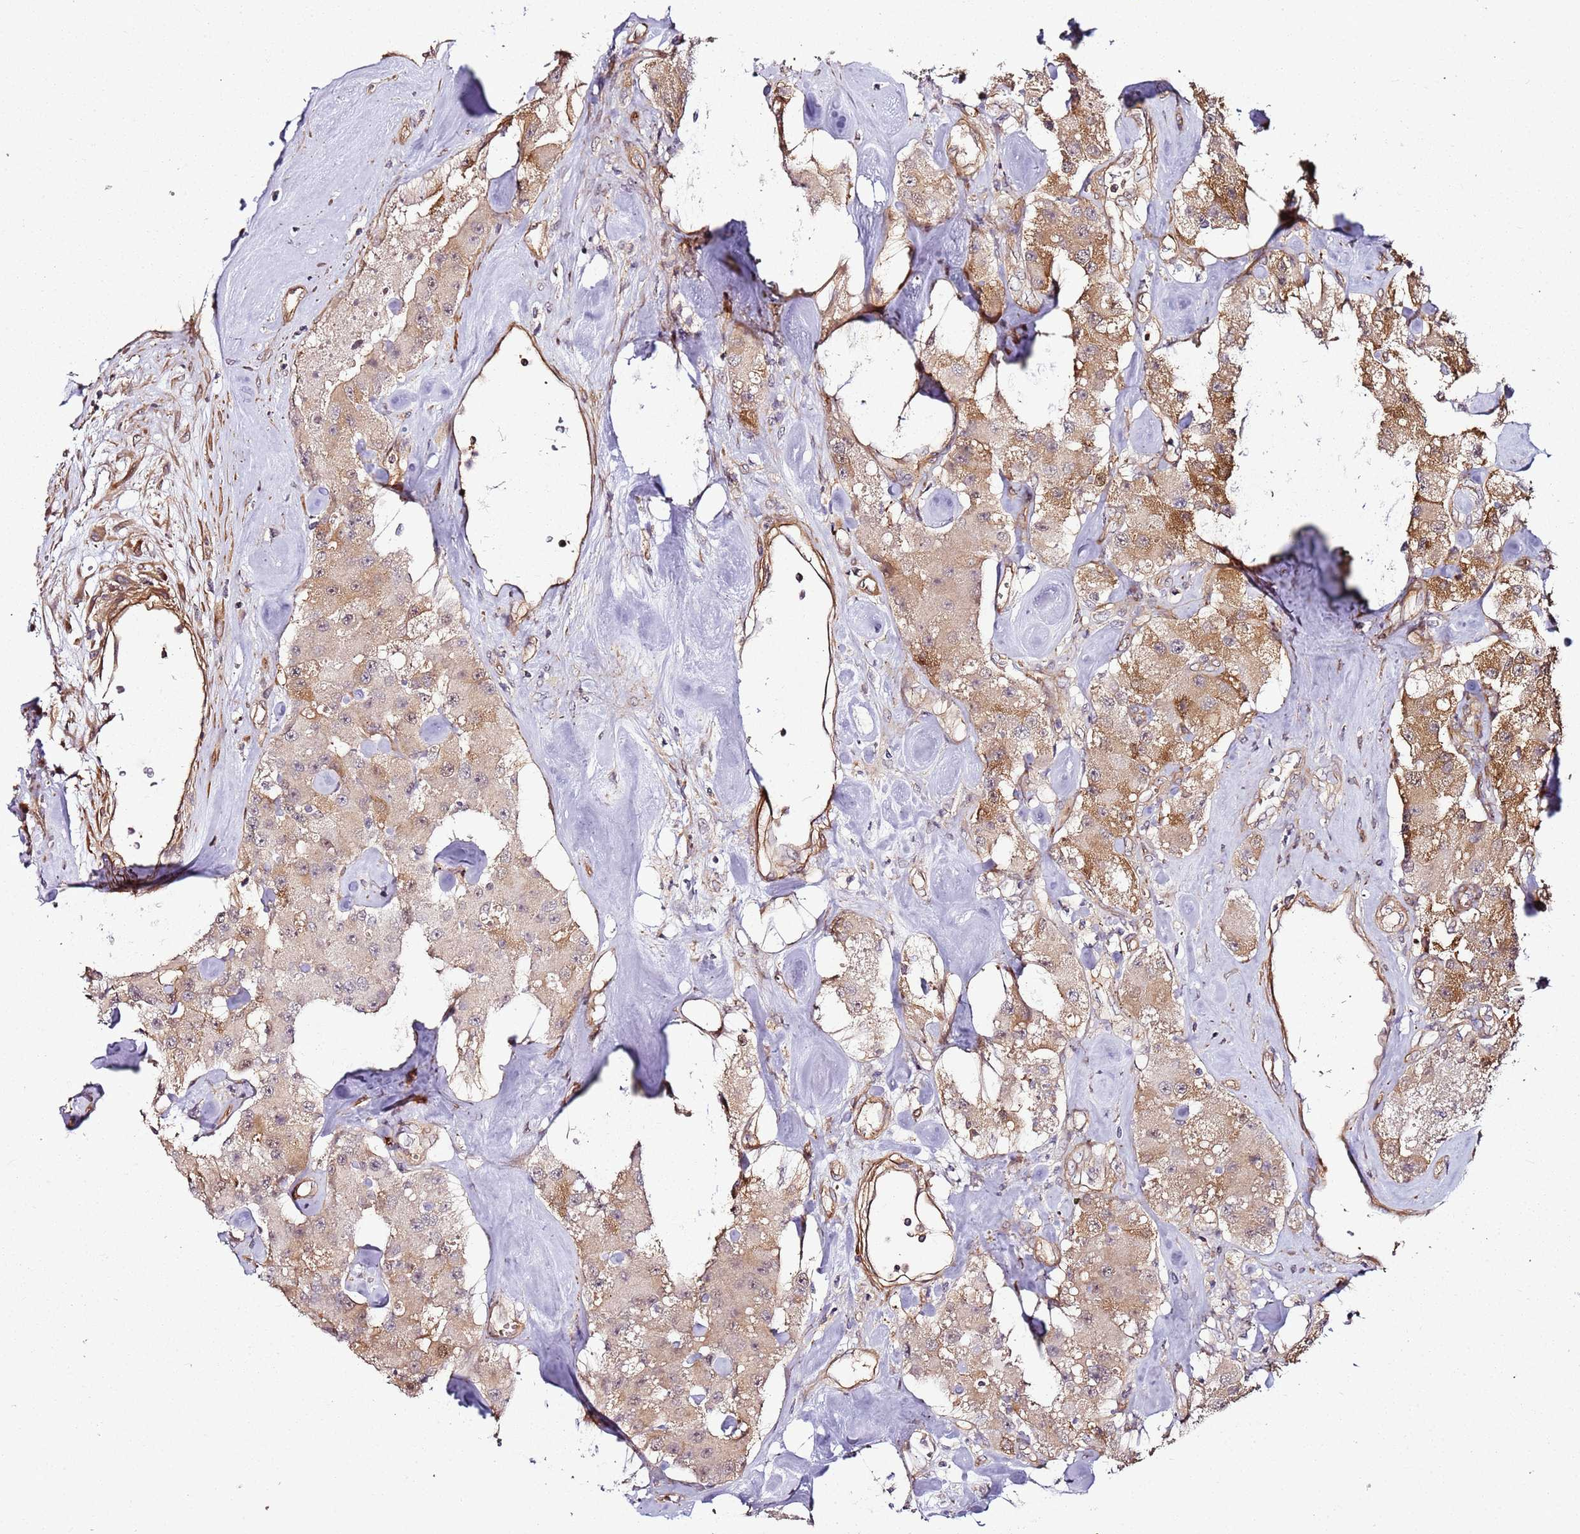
{"staining": {"intensity": "weak", "quantity": ">75%", "location": "cytoplasmic/membranous"}, "tissue": "carcinoid", "cell_type": "Tumor cells", "image_type": "cancer", "snomed": [{"axis": "morphology", "description": "Carcinoid, malignant, NOS"}, {"axis": "topography", "description": "Pancreas"}], "caption": "Immunohistochemistry of carcinoid displays low levels of weak cytoplasmic/membranous staining in about >75% of tumor cells.", "gene": "CCNYL1", "patient": {"sex": "male", "age": 41}}